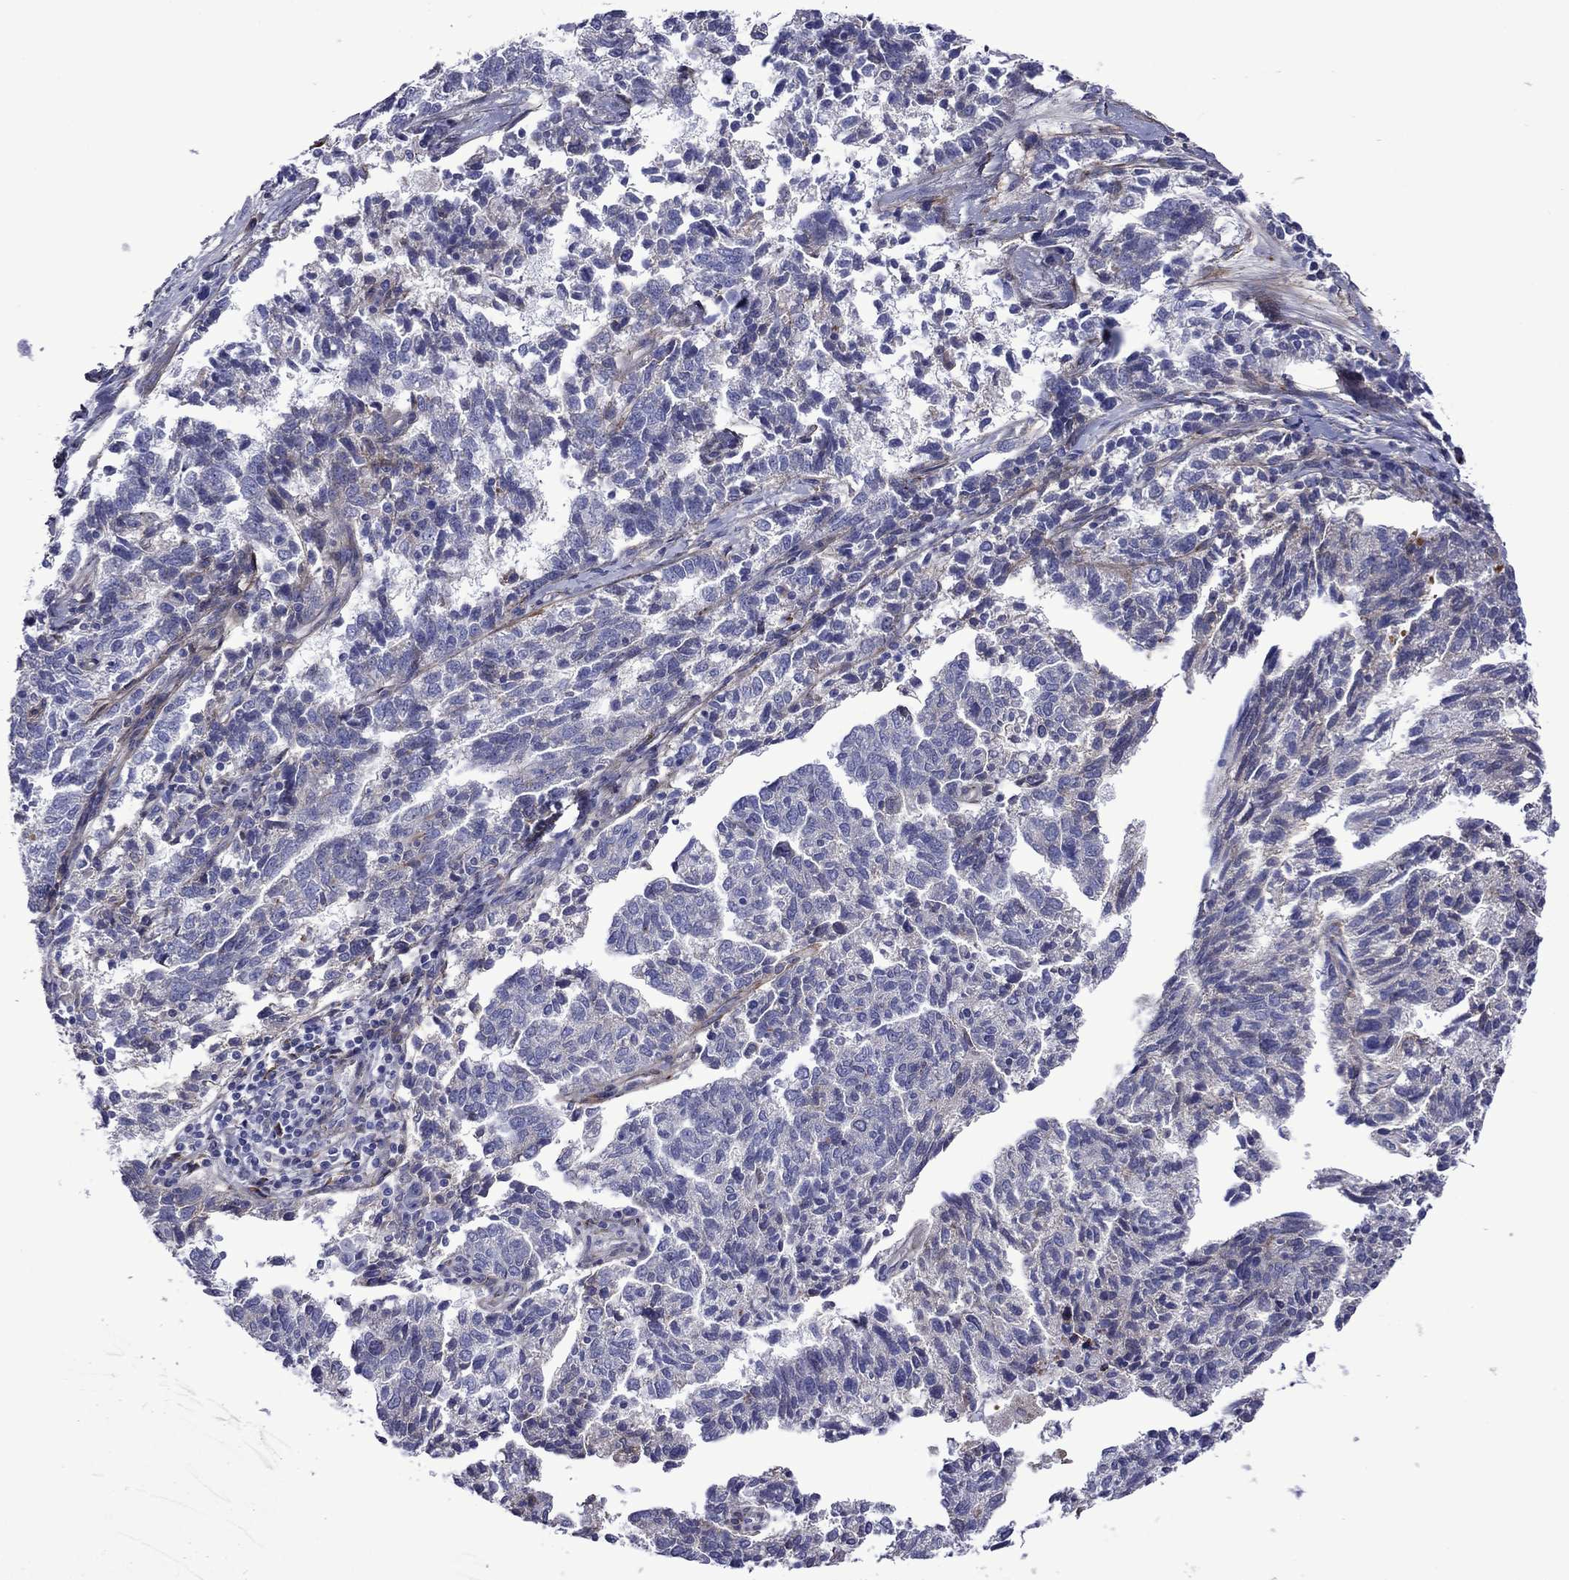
{"staining": {"intensity": "negative", "quantity": "none", "location": "none"}, "tissue": "ovarian cancer", "cell_type": "Tumor cells", "image_type": "cancer", "snomed": [{"axis": "morphology", "description": "Cystadenocarcinoma, serous, NOS"}, {"axis": "topography", "description": "Ovary"}], "caption": "A photomicrograph of serous cystadenocarcinoma (ovarian) stained for a protein demonstrates no brown staining in tumor cells.", "gene": "HSPG2", "patient": {"sex": "female", "age": 71}}